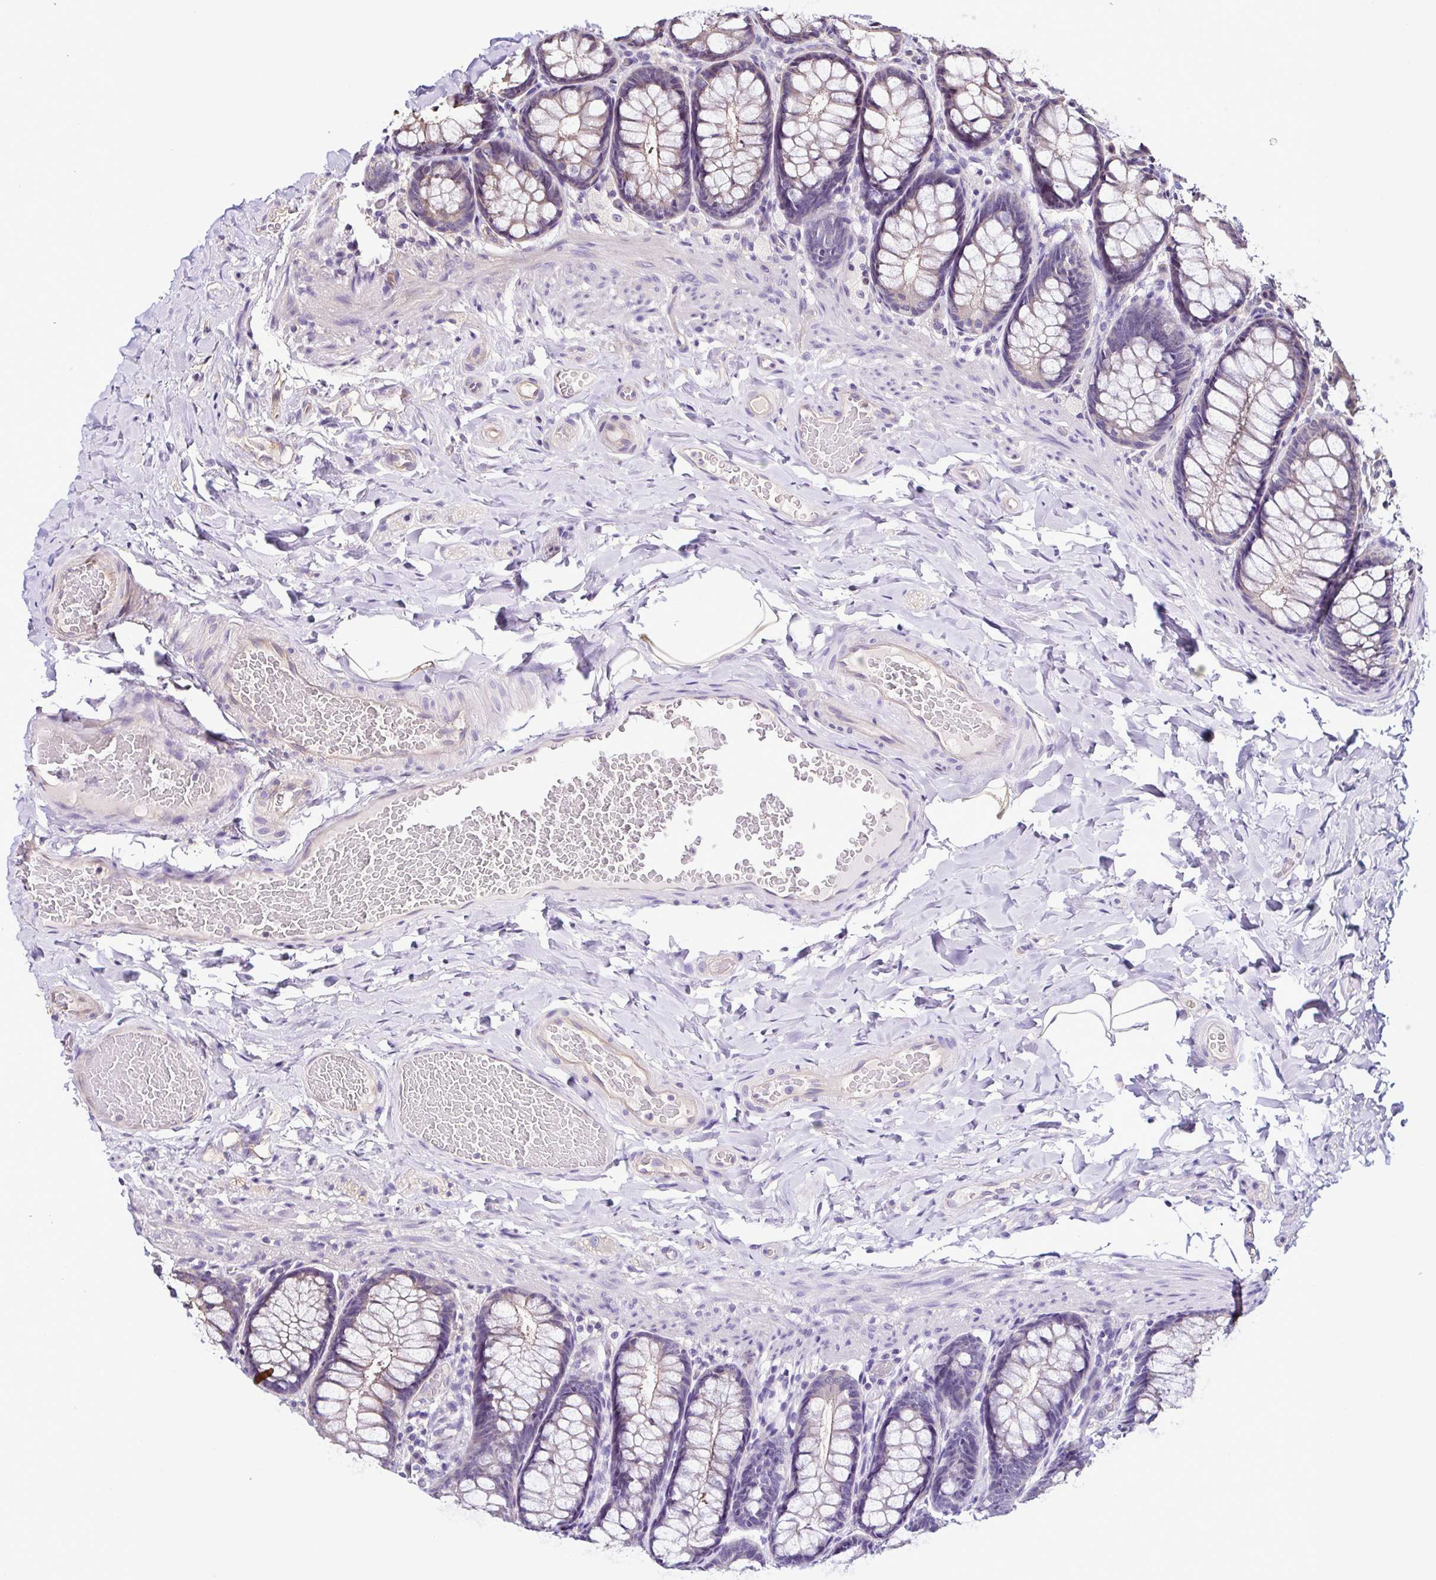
{"staining": {"intensity": "negative", "quantity": "none", "location": "none"}, "tissue": "colon", "cell_type": "Endothelial cells", "image_type": "normal", "snomed": [{"axis": "morphology", "description": "Normal tissue, NOS"}, {"axis": "topography", "description": "Colon"}], "caption": "High magnification brightfield microscopy of benign colon stained with DAB (3,3'-diaminobenzidine) (brown) and counterstained with hematoxylin (blue): endothelial cells show no significant staining.", "gene": "LMOD2", "patient": {"sex": "male", "age": 47}}